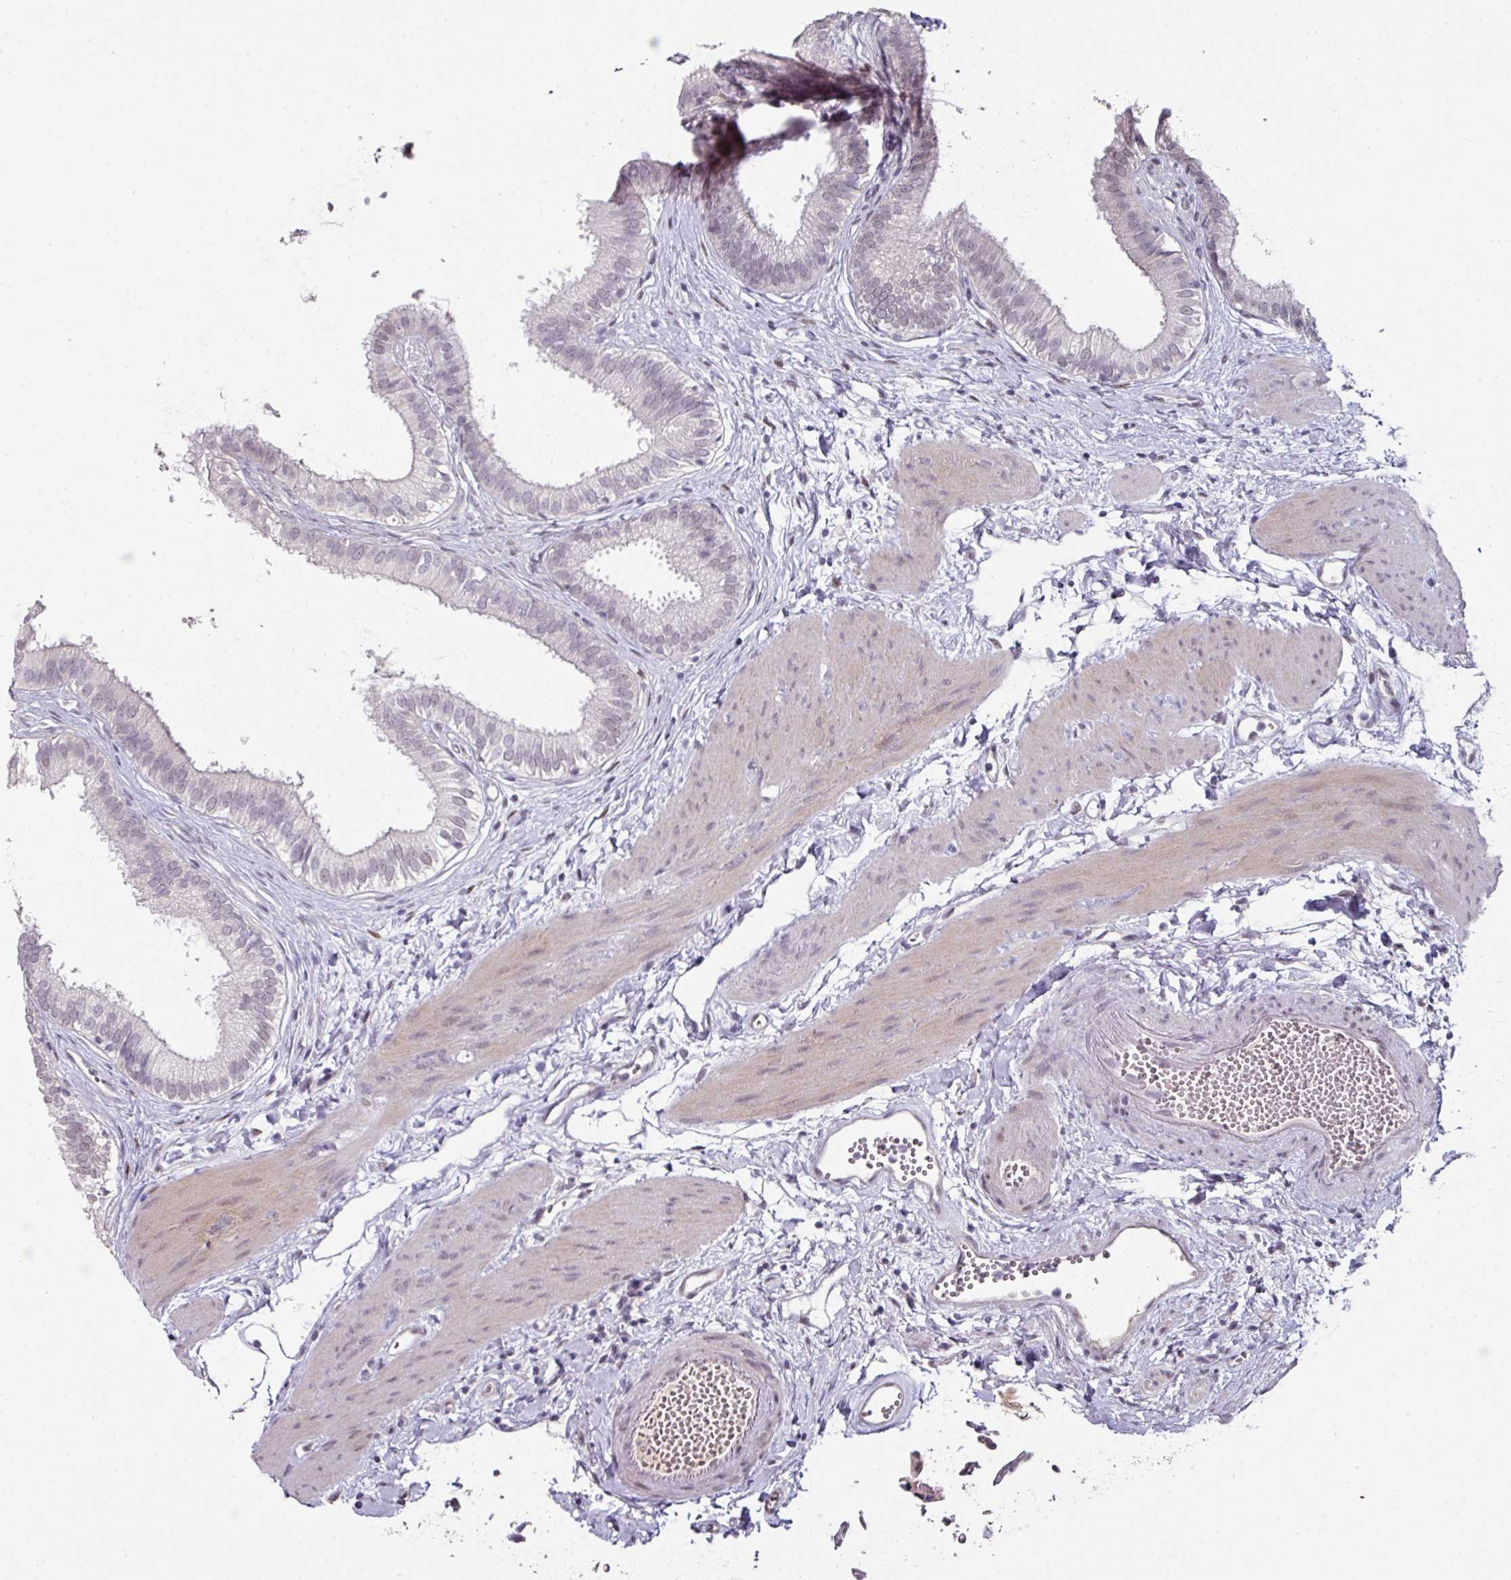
{"staining": {"intensity": "weak", "quantity": "25%-75%", "location": "nuclear"}, "tissue": "gallbladder", "cell_type": "Glandular cells", "image_type": "normal", "snomed": [{"axis": "morphology", "description": "Normal tissue, NOS"}, {"axis": "topography", "description": "Gallbladder"}], "caption": "Weak nuclear expression is identified in approximately 25%-75% of glandular cells in unremarkable gallbladder. (Brightfield microscopy of DAB IHC at high magnification).", "gene": "ELK1", "patient": {"sex": "female", "age": 54}}